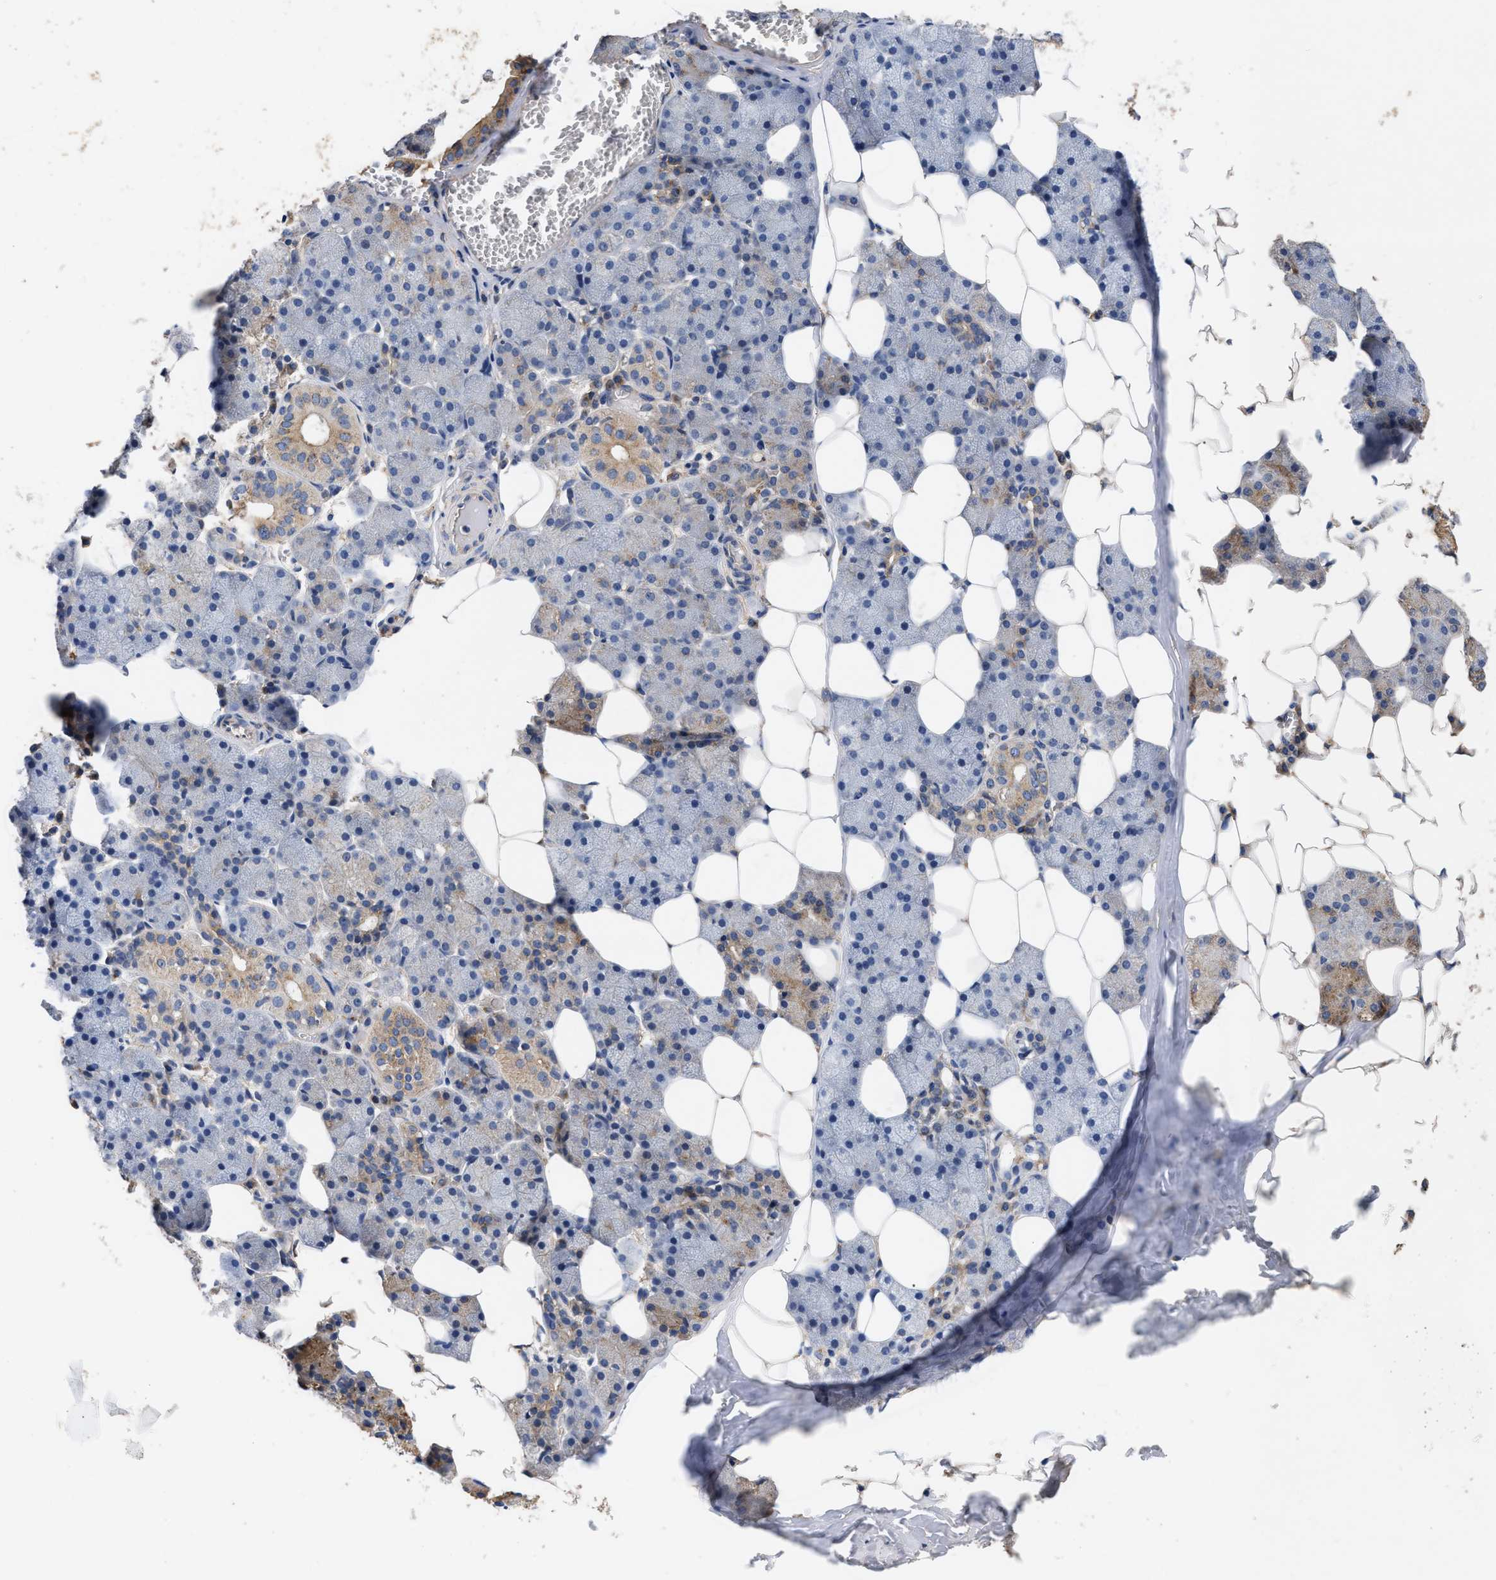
{"staining": {"intensity": "moderate", "quantity": "25%-75%", "location": "cytoplasmic/membranous"}, "tissue": "salivary gland", "cell_type": "Glandular cells", "image_type": "normal", "snomed": [{"axis": "morphology", "description": "Normal tissue, NOS"}, {"axis": "topography", "description": "Salivary gland"}], "caption": "Salivary gland stained with DAB (3,3'-diaminobenzidine) immunohistochemistry (IHC) reveals medium levels of moderate cytoplasmic/membranous staining in approximately 25%-75% of glandular cells. (DAB (3,3'-diaminobenzidine) IHC, brown staining for protein, blue staining for nuclei).", "gene": "KLB", "patient": {"sex": "female", "age": 33}}